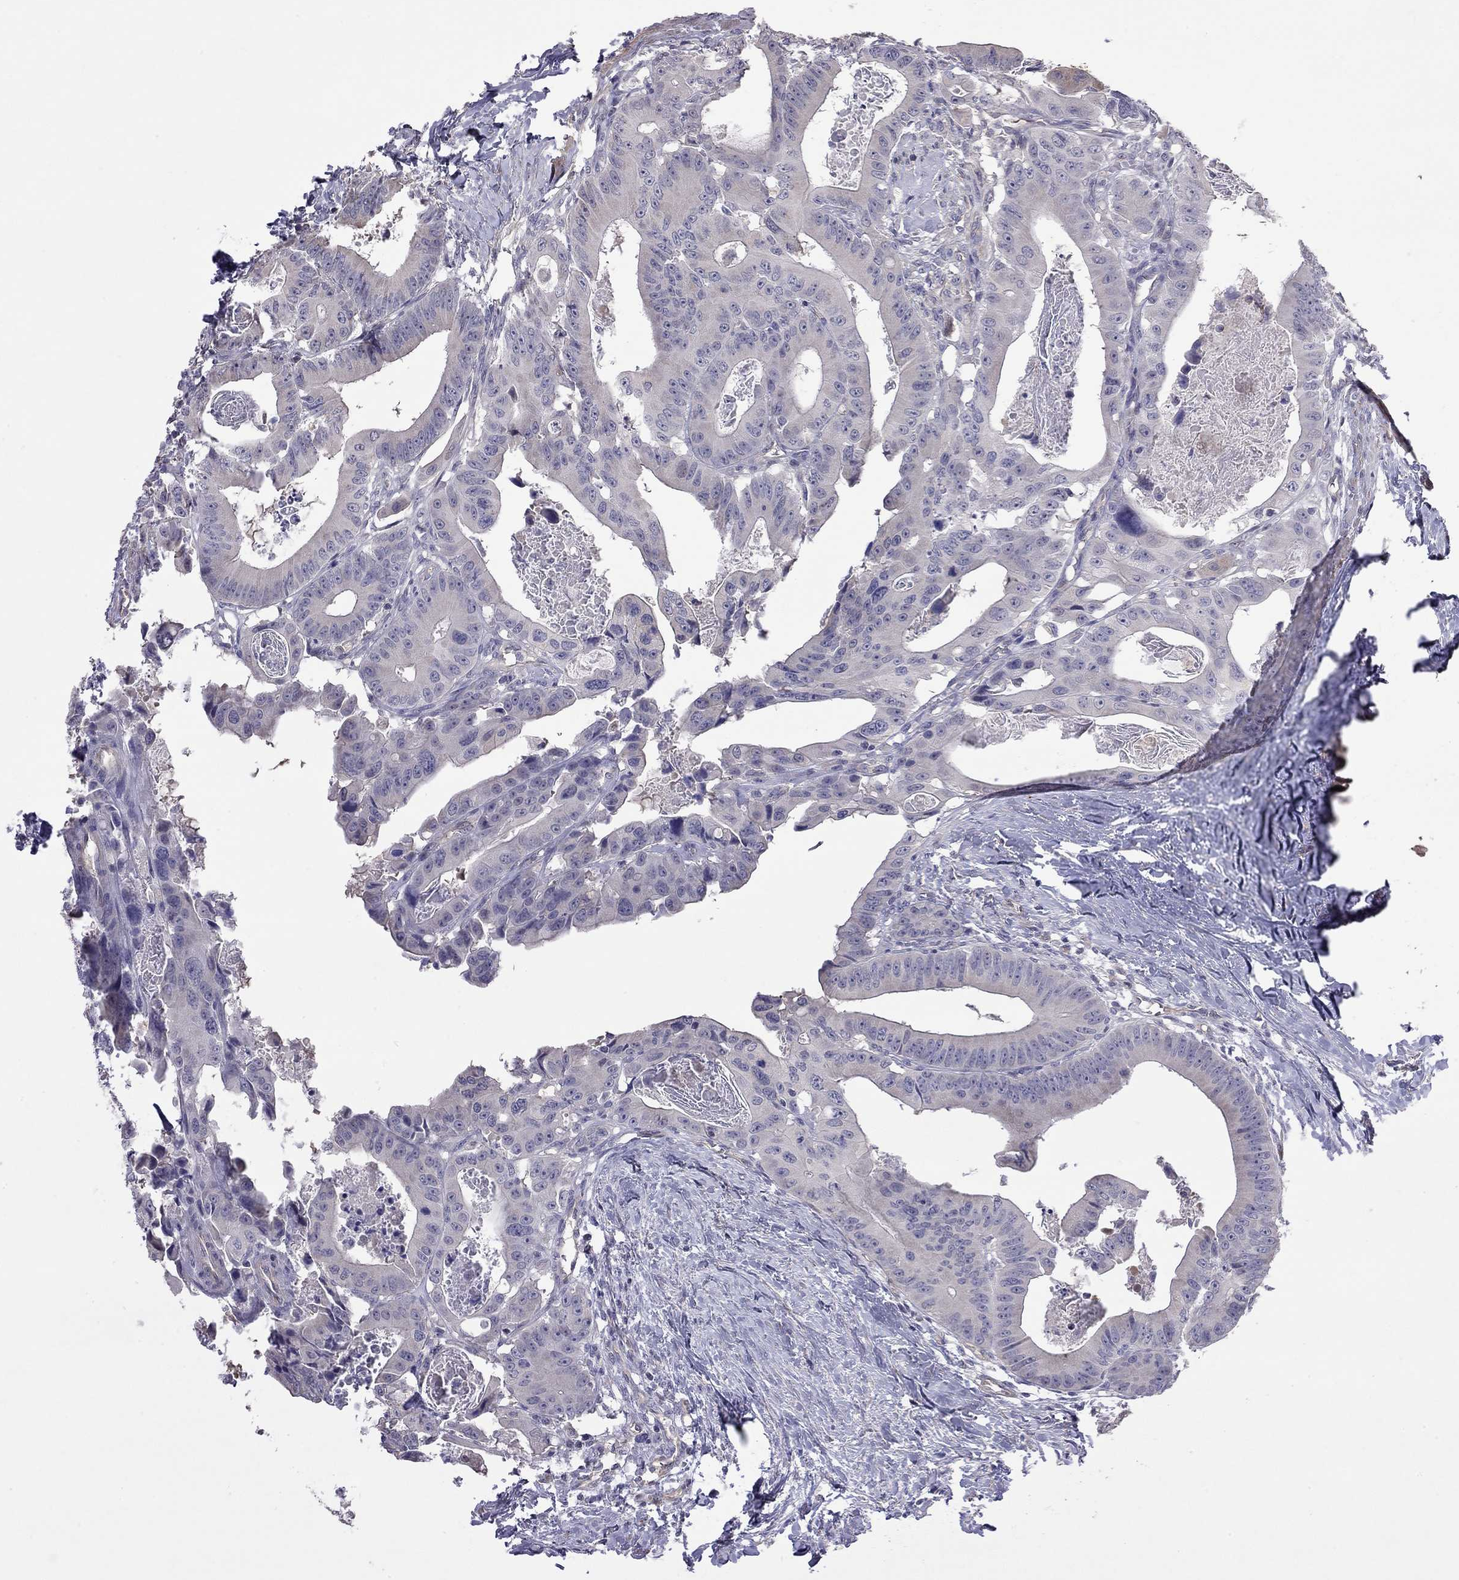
{"staining": {"intensity": "negative", "quantity": "none", "location": "none"}, "tissue": "colorectal cancer", "cell_type": "Tumor cells", "image_type": "cancer", "snomed": [{"axis": "morphology", "description": "Adenocarcinoma, NOS"}, {"axis": "topography", "description": "Rectum"}], "caption": "Immunohistochemistry of adenocarcinoma (colorectal) exhibits no staining in tumor cells.", "gene": "FEZ1", "patient": {"sex": "male", "age": 64}}